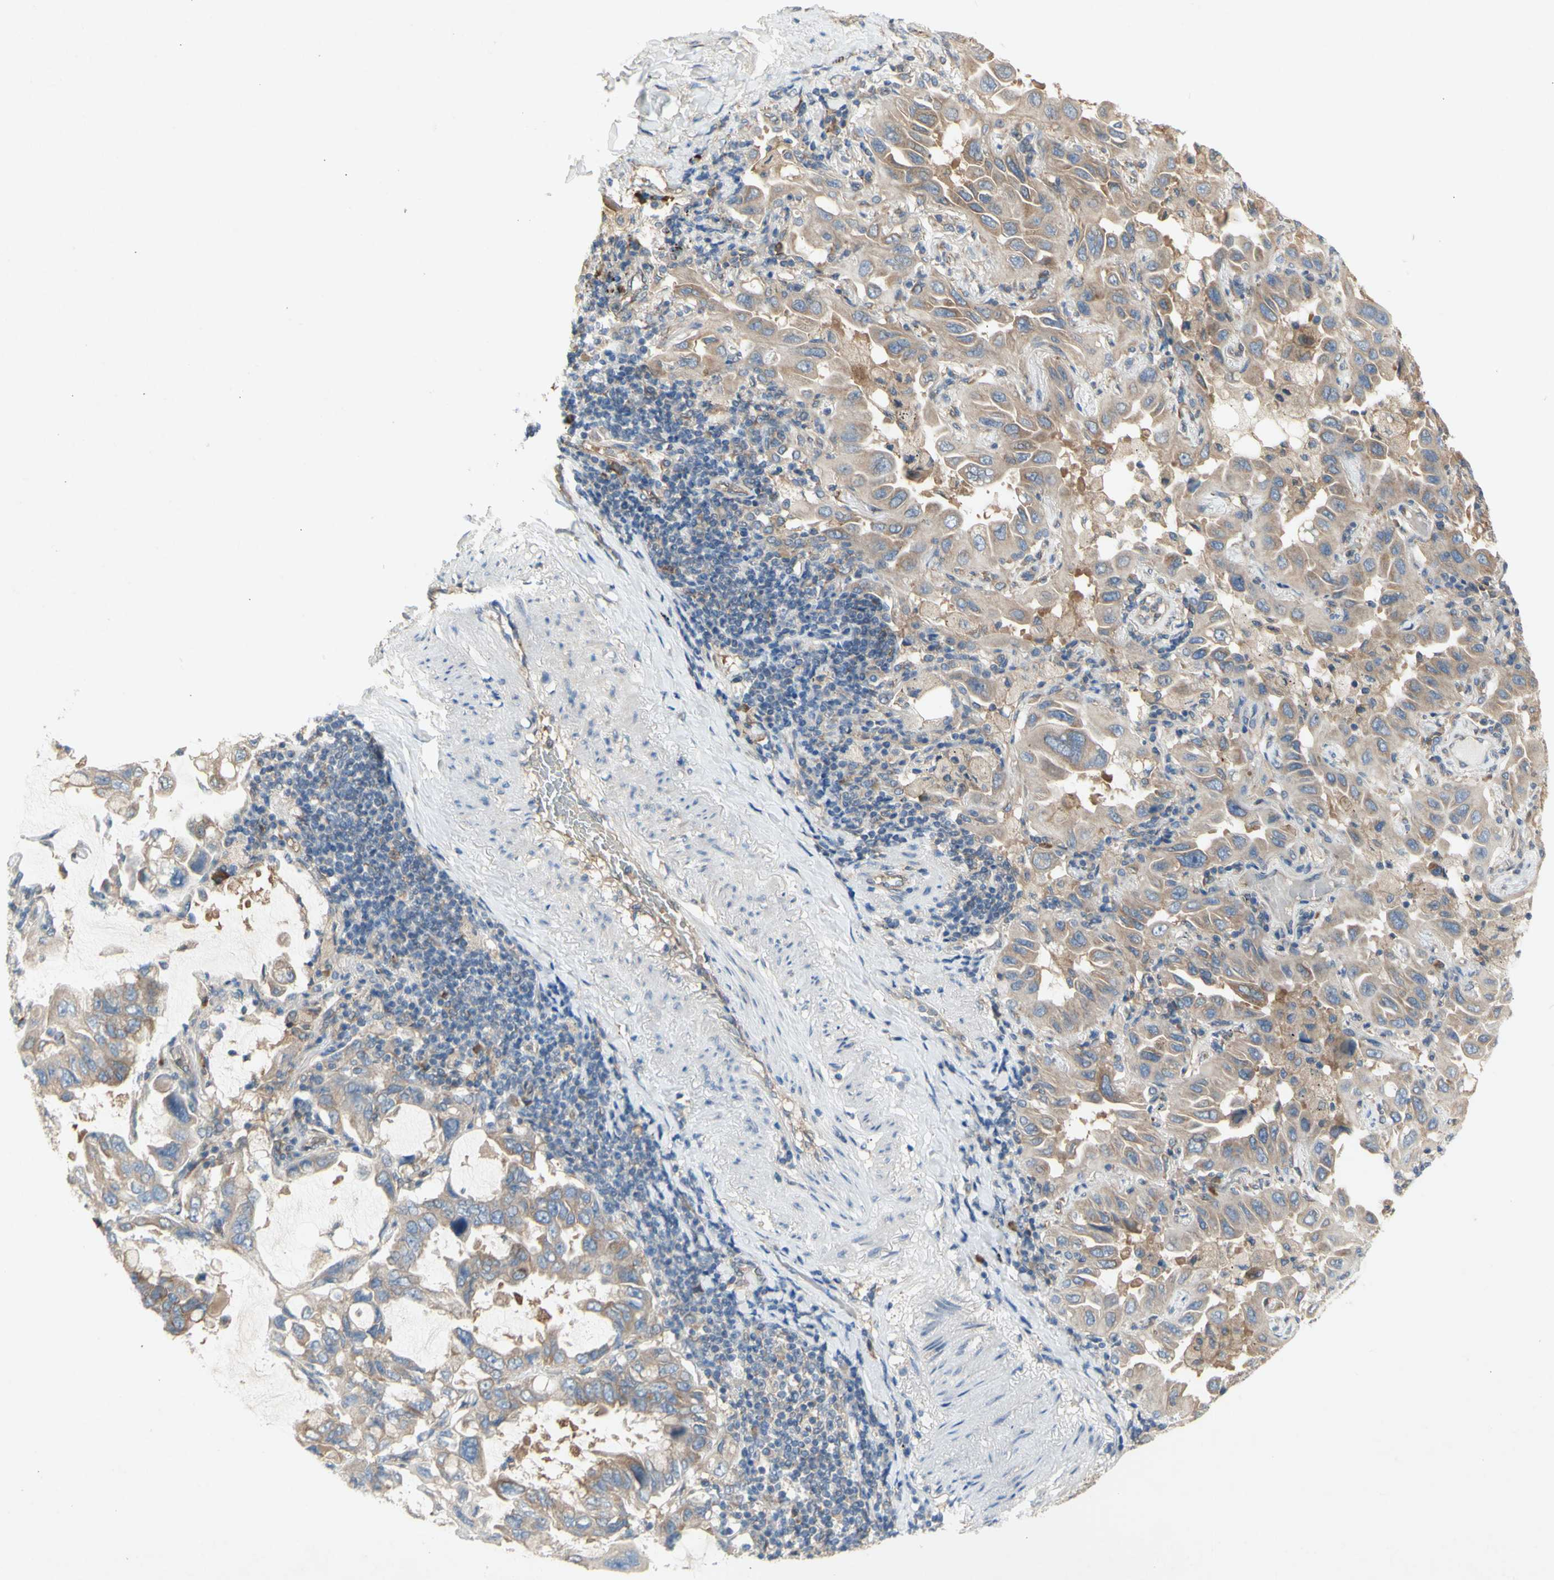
{"staining": {"intensity": "weak", "quantity": ">75%", "location": "cytoplasmic/membranous"}, "tissue": "lung cancer", "cell_type": "Tumor cells", "image_type": "cancer", "snomed": [{"axis": "morphology", "description": "Adenocarcinoma, NOS"}, {"axis": "topography", "description": "Lung"}], "caption": "Immunohistochemistry photomicrograph of neoplastic tissue: lung cancer stained using IHC exhibits low levels of weak protein expression localized specifically in the cytoplasmic/membranous of tumor cells, appearing as a cytoplasmic/membranous brown color.", "gene": "KLC1", "patient": {"sex": "male", "age": 64}}